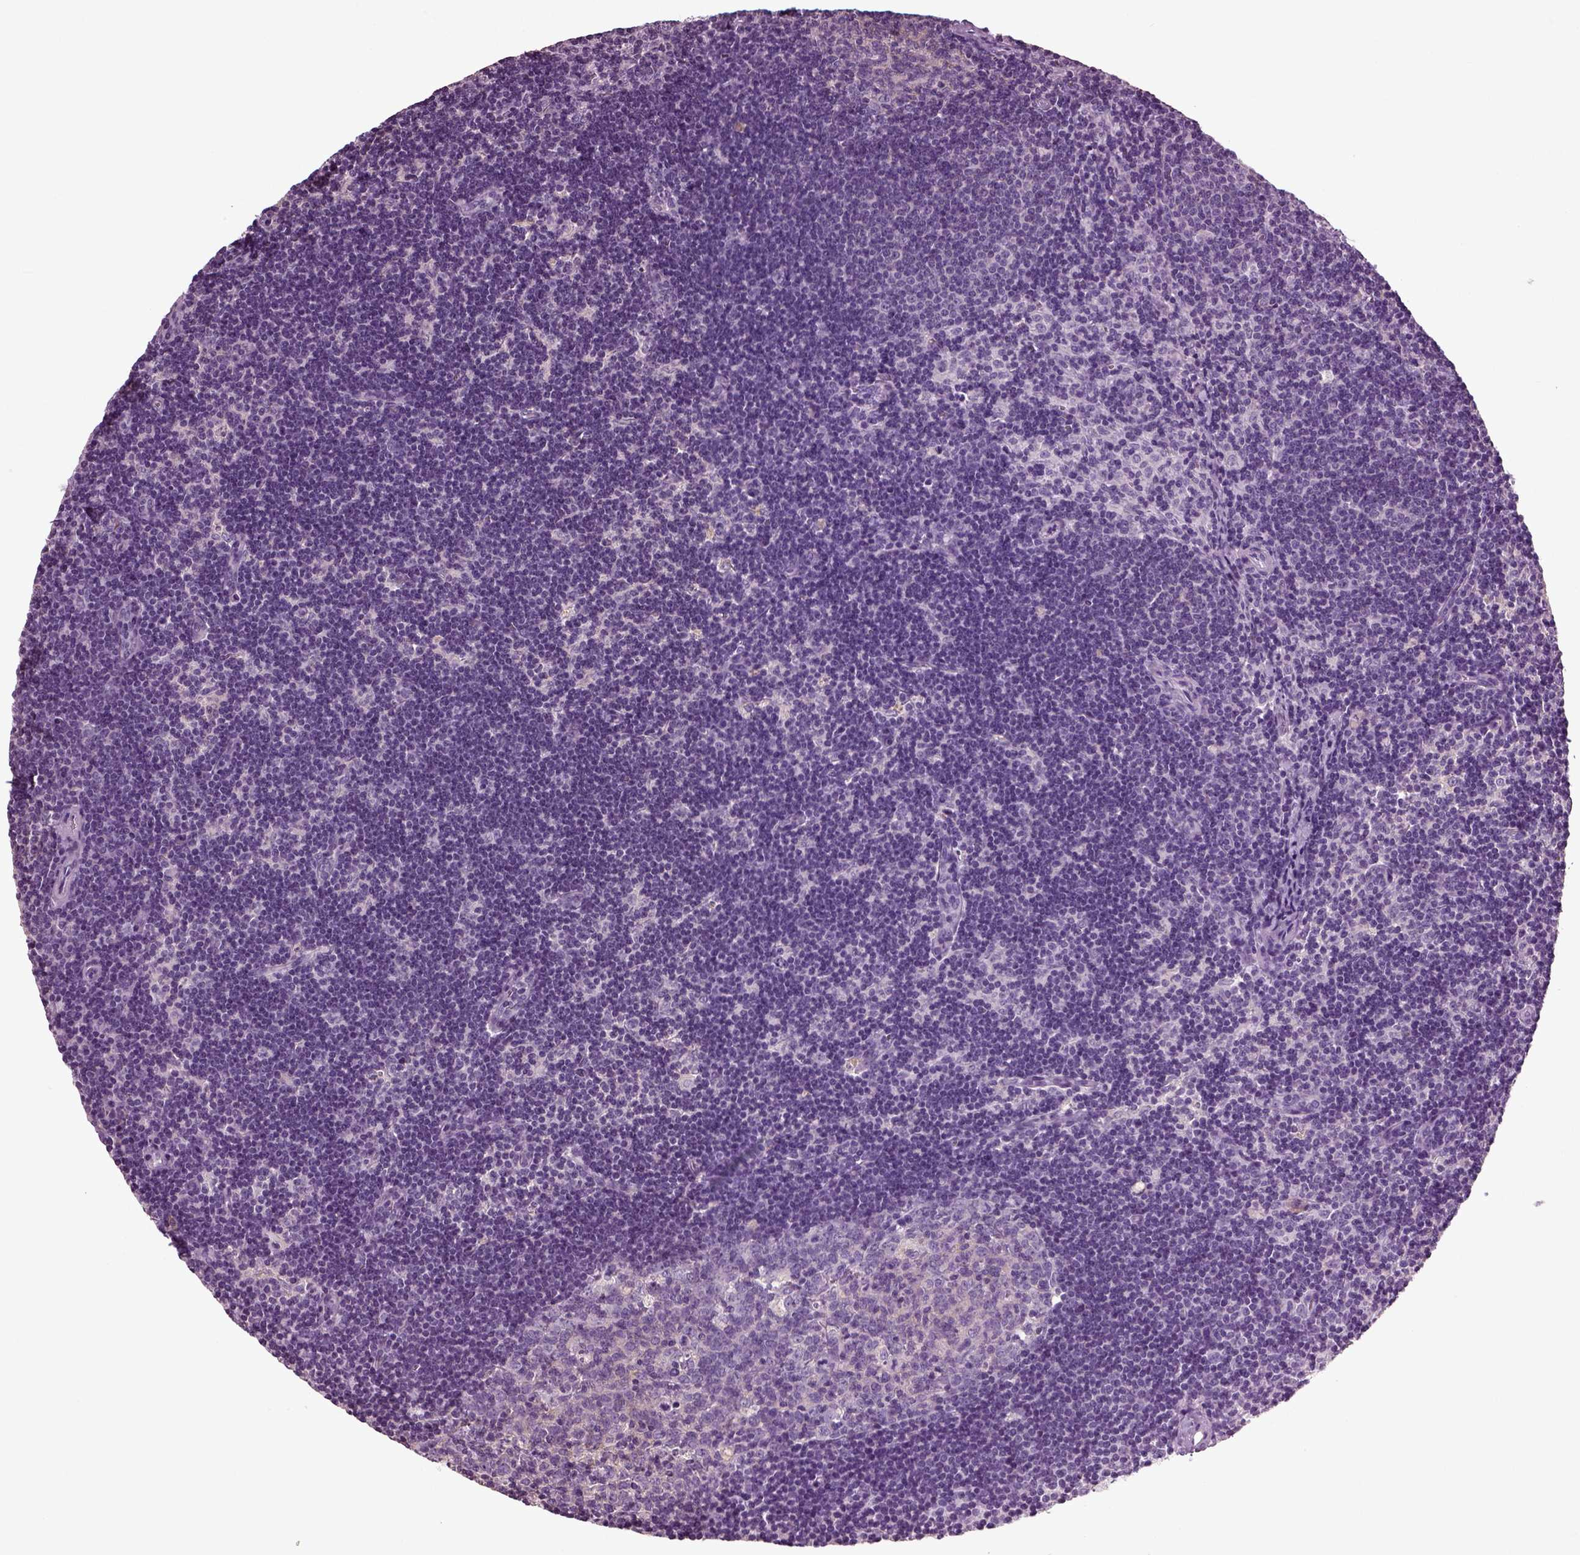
{"staining": {"intensity": "negative", "quantity": "none", "location": "none"}, "tissue": "lymph node", "cell_type": "Germinal center cells", "image_type": "normal", "snomed": [{"axis": "morphology", "description": "Normal tissue, NOS"}, {"axis": "topography", "description": "Lymph node"}], "caption": "High power microscopy micrograph of an immunohistochemistry (IHC) micrograph of unremarkable lymph node, revealing no significant expression in germinal center cells.", "gene": "DEFB118", "patient": {"sex": "female", "age": 34}}